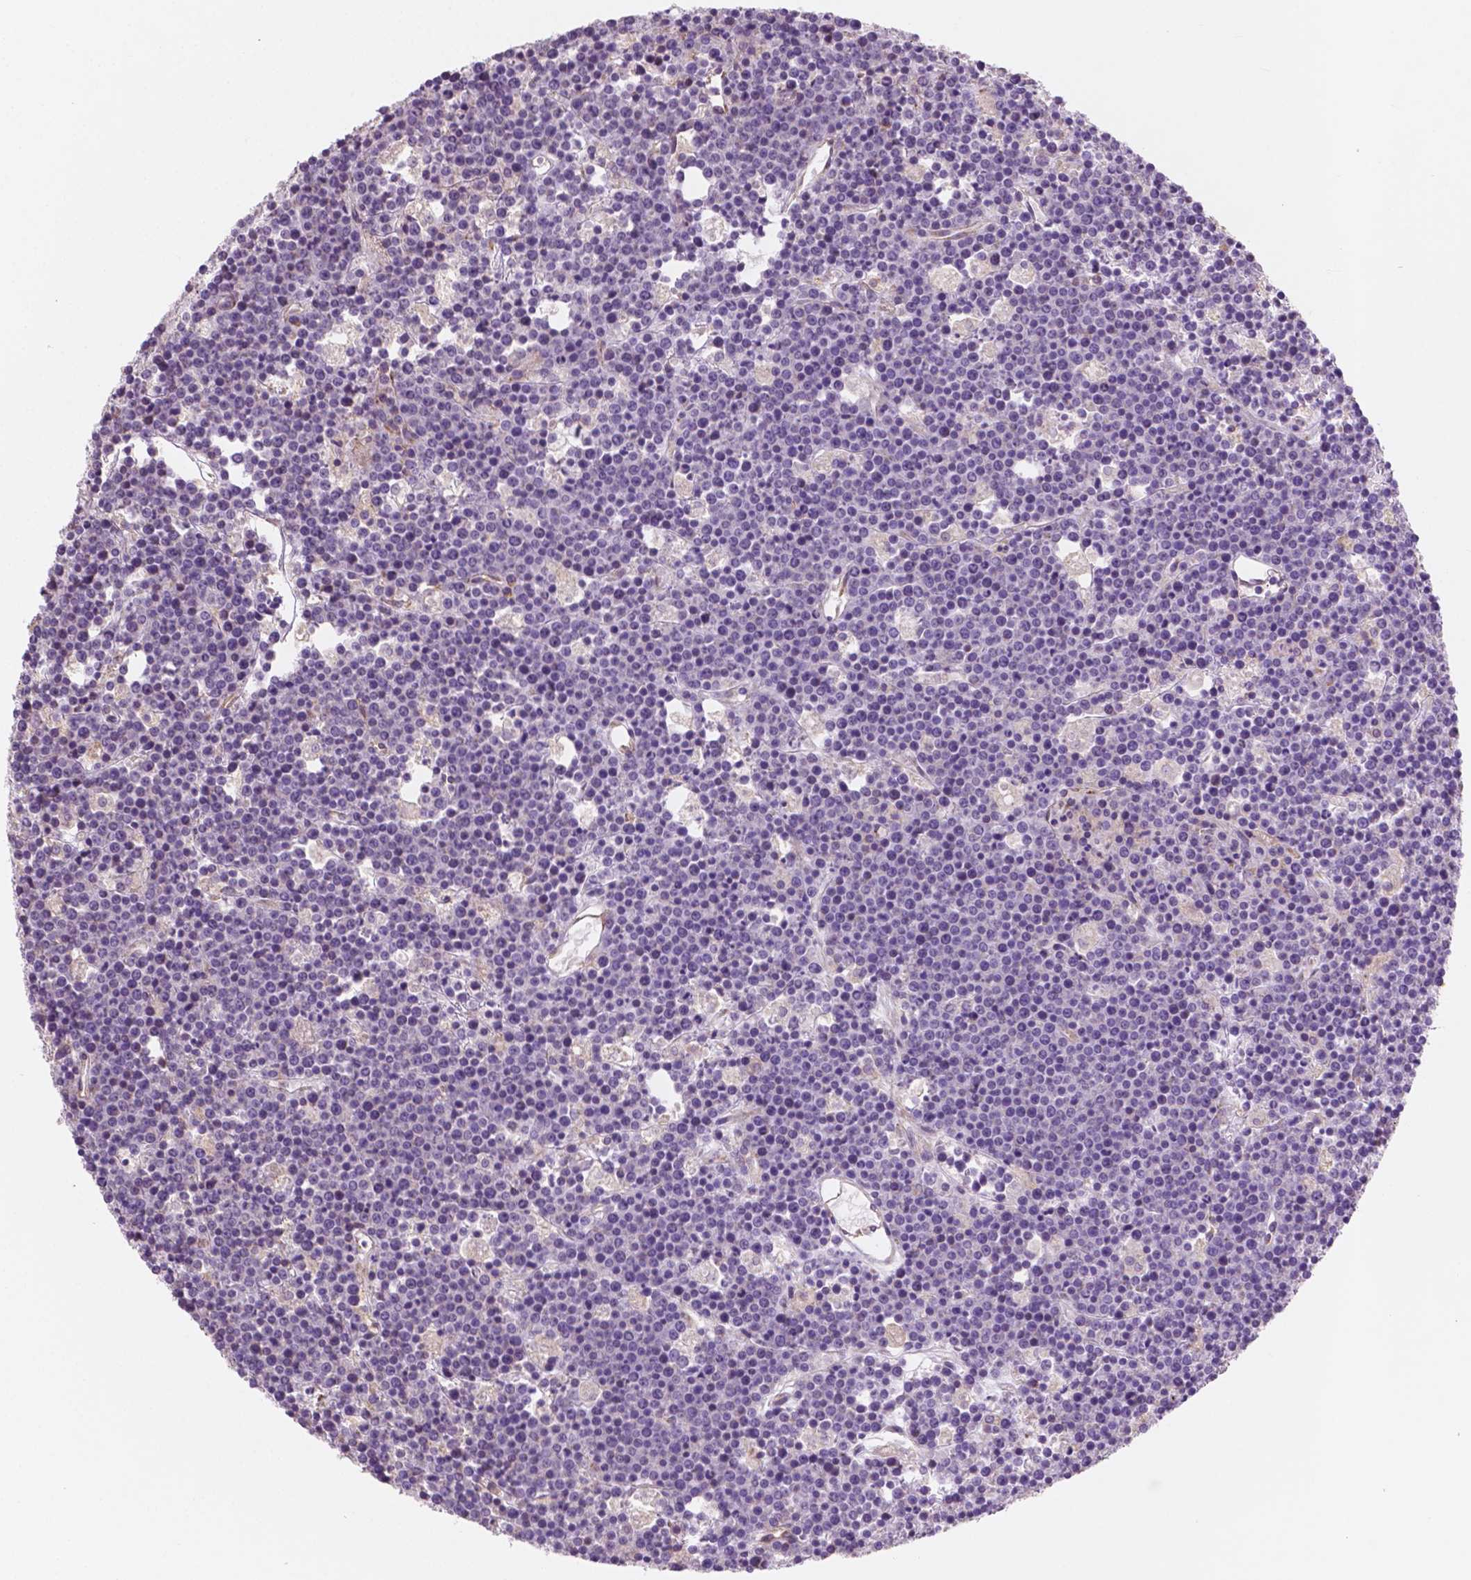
{"staining": {"intensity": "negative", "quantity": "none", "location": "none"}, "tissue": "lymphoma", "cell_type": "Tumor cells", "image_type": "cancer", "snomed": [{"axis": "morphology", "description": "Malignant lymphoma, non-Hodgkin's type, High grade"}, {"axis": "topography", "description": "Ovary"}], "caption": "There is no significant expression in tumor cells of lymphoma.", "gene": "LRP1B", "patient": {"sex": "female", "age": 56}}